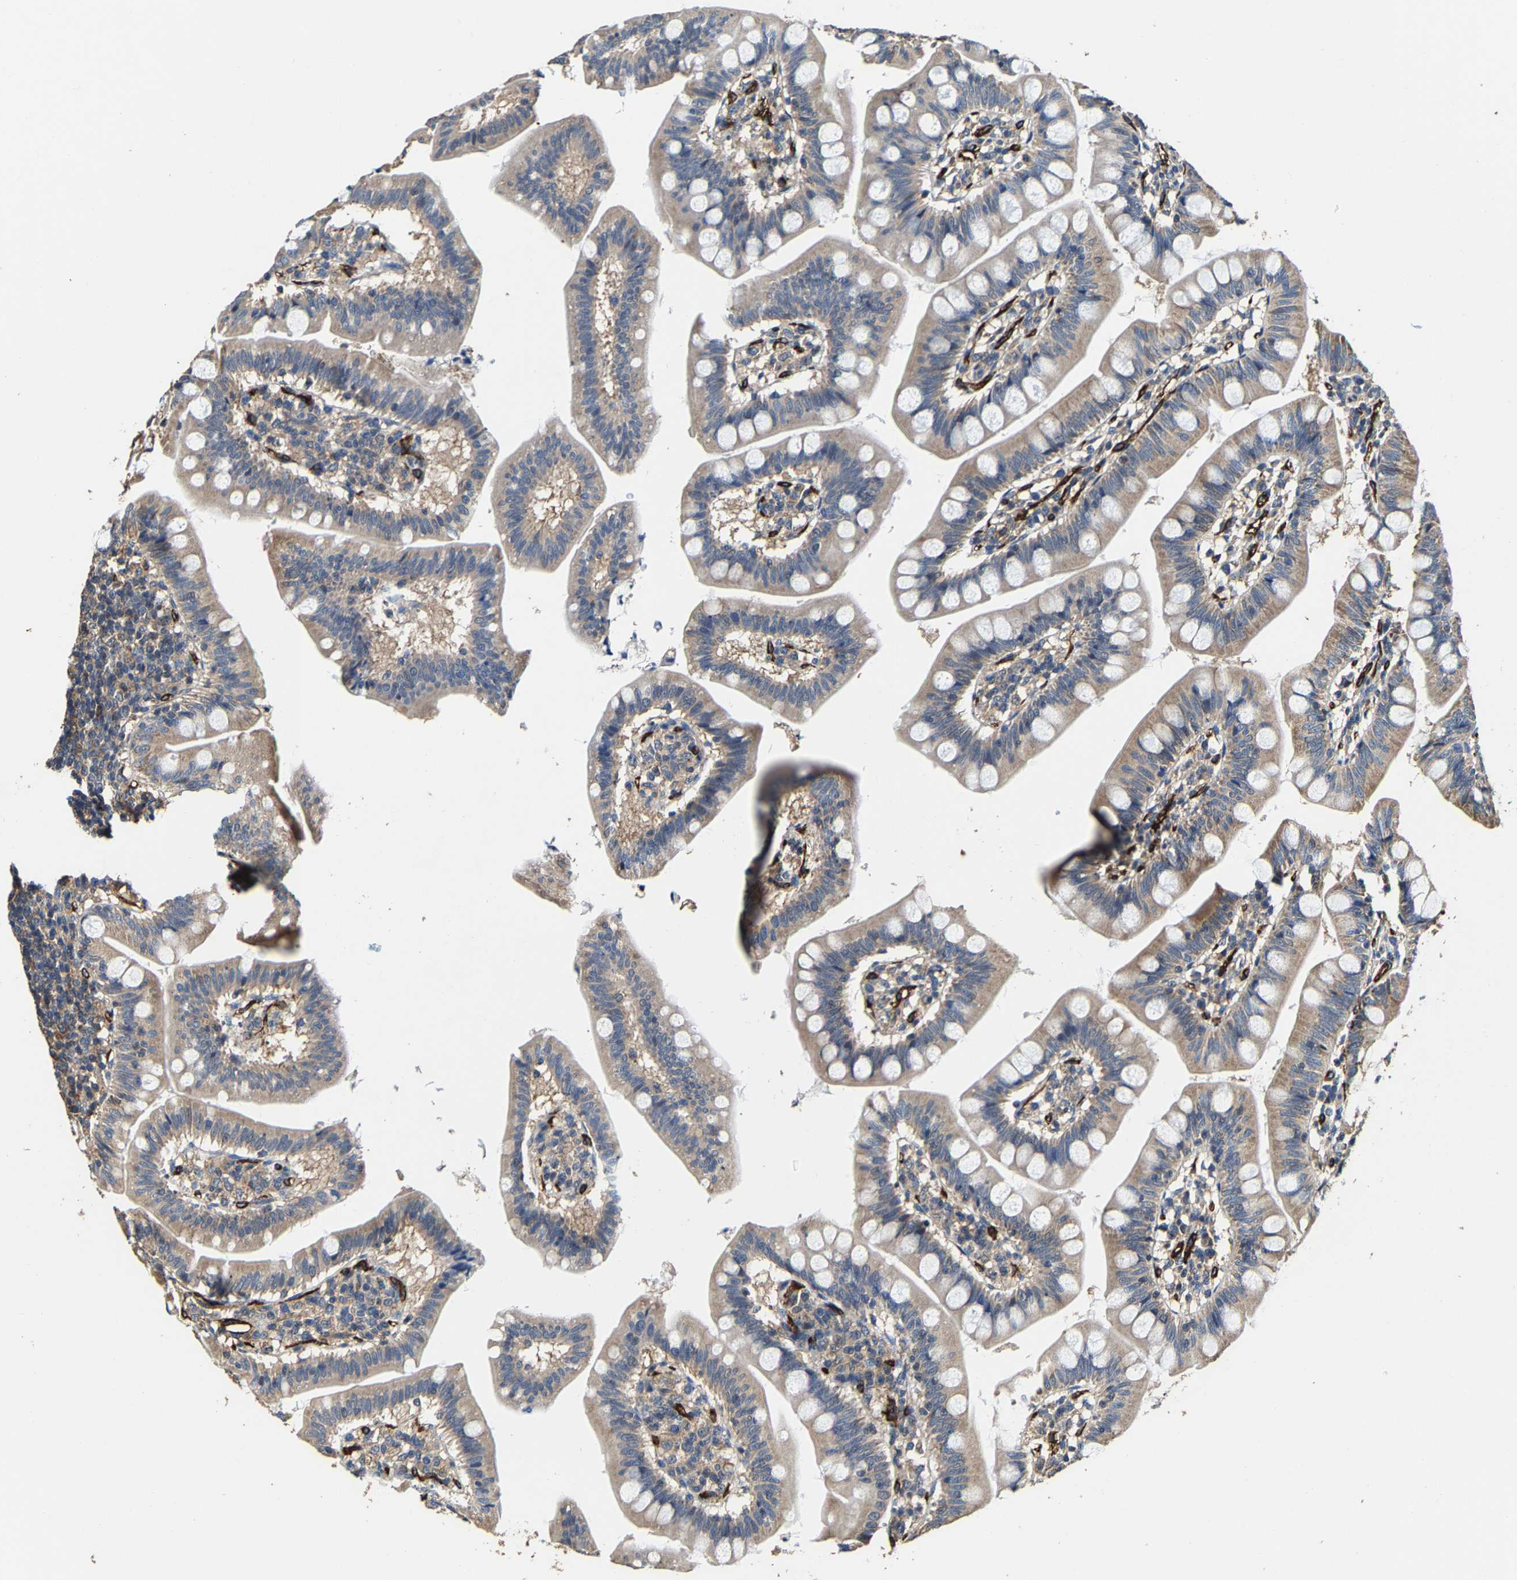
{"staining": {"intensity": "moderate", "quantity": ">75%", "location": "cytoplasmic/membranous"}, "tissue": "small intestine", "cell_type": "Glandular cells", "image_type": "normal", "snomed": [{"axis": "morphology", "description": "Normal tissue, NOS"}, {"axis": "topography", "description": "Small intestine"}], "caption": "Immunohistochemical staining of benign human small intestine displays >75% levels of moderate cytoplasmic/membranous protein positivity in approximately >75% of glandular cells.", "gene": "GFRA3", "patient": {"sex": "male", "age": 7}}